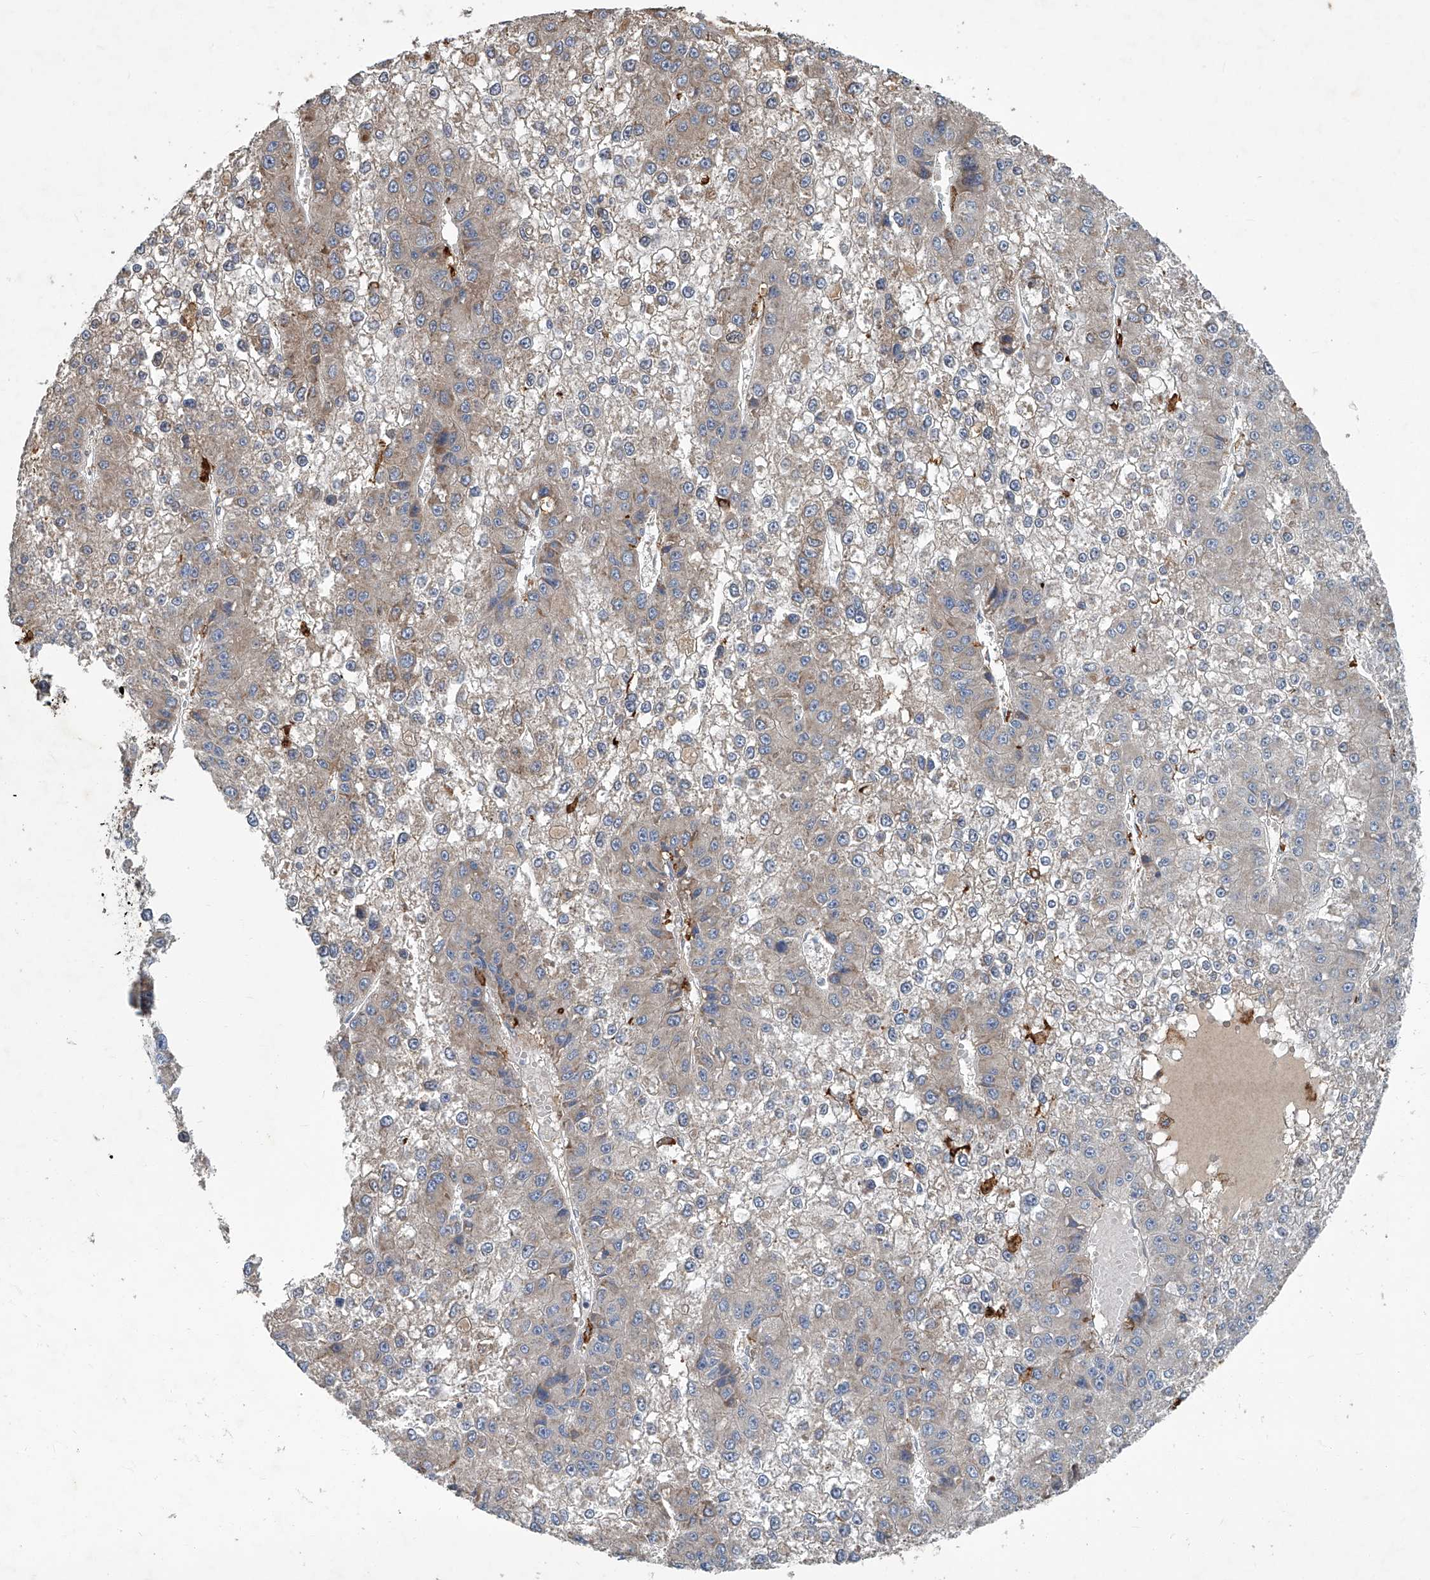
{"staining": {"intensity": "weak", "quantity": "<25%", "location": "cytoplasmic/membranous"}, "tissue": "liver cancer", "cell_type": "Tumor cells", "image_type": "cancer", "snomed": [{"axis": "morphology", "description": "Carcinoma, Hepatocellular, NOS"}, {"axis": "topography", "description": "Liver"}], "caption": "Tumor cells show no significant protein positivity in hepatocellular carcinoma (liver).", "gene": "FAM167A", "patient": {"sex": "female", "age": 73}}